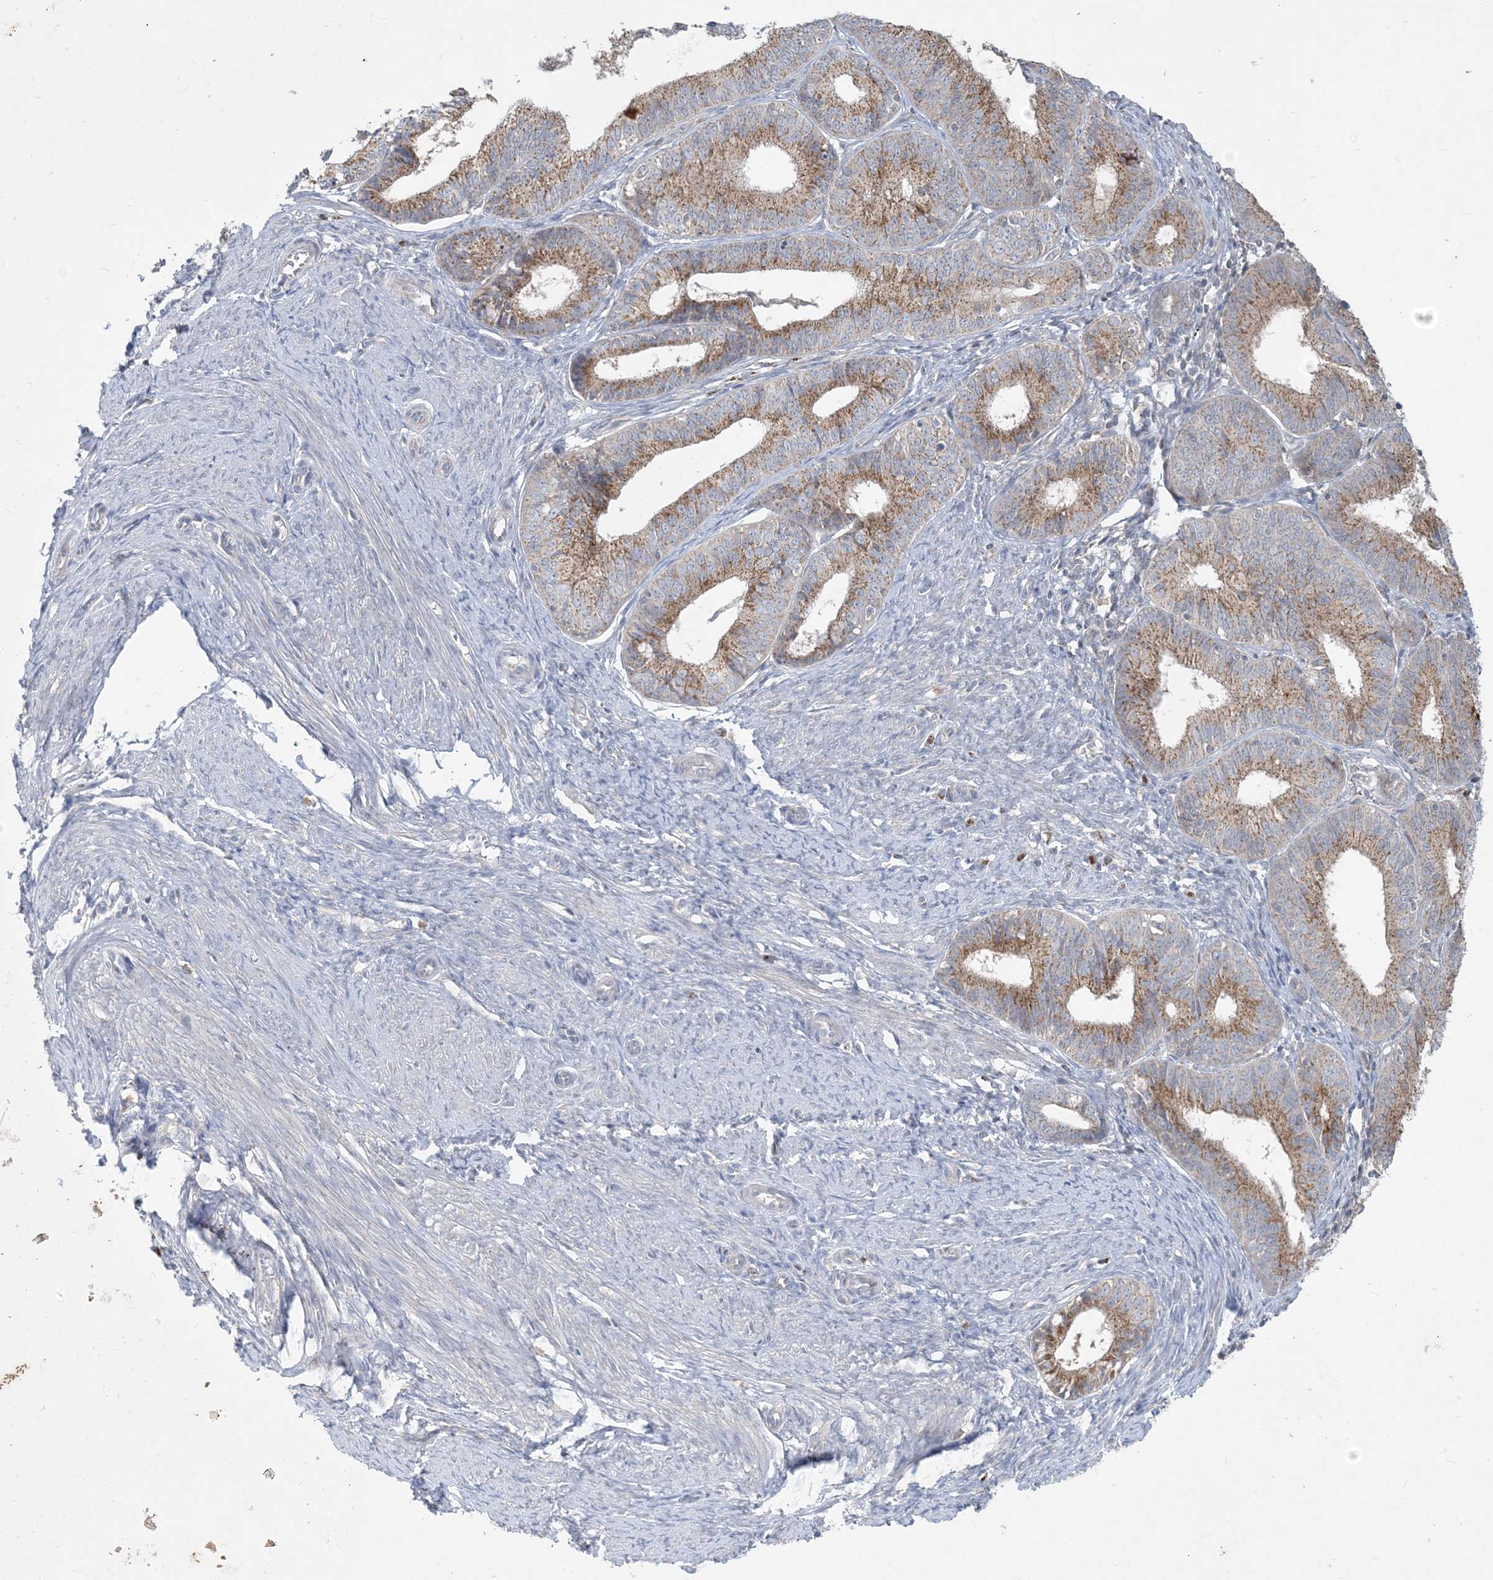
{"staining": {"intensity": "moderate", "quantity": ">75%", "location": "cytoplasmic/membranous"}, "tissue": "endometrial cancer", "cell_type": "Tumor cells", "image_type": "cancer", "snomed": [{"axis": "morphology", "description": "Adenocarcinoma, NOS"}, {"axis": "topography", "description": "Endometrium"}], "caption": "Human endometrial adenocarcinoma stained with a protein marker exhibits moderate staining in tumor cells.", "gene": "CCDC14", "patient": {"sex": "female", "age": 51}}